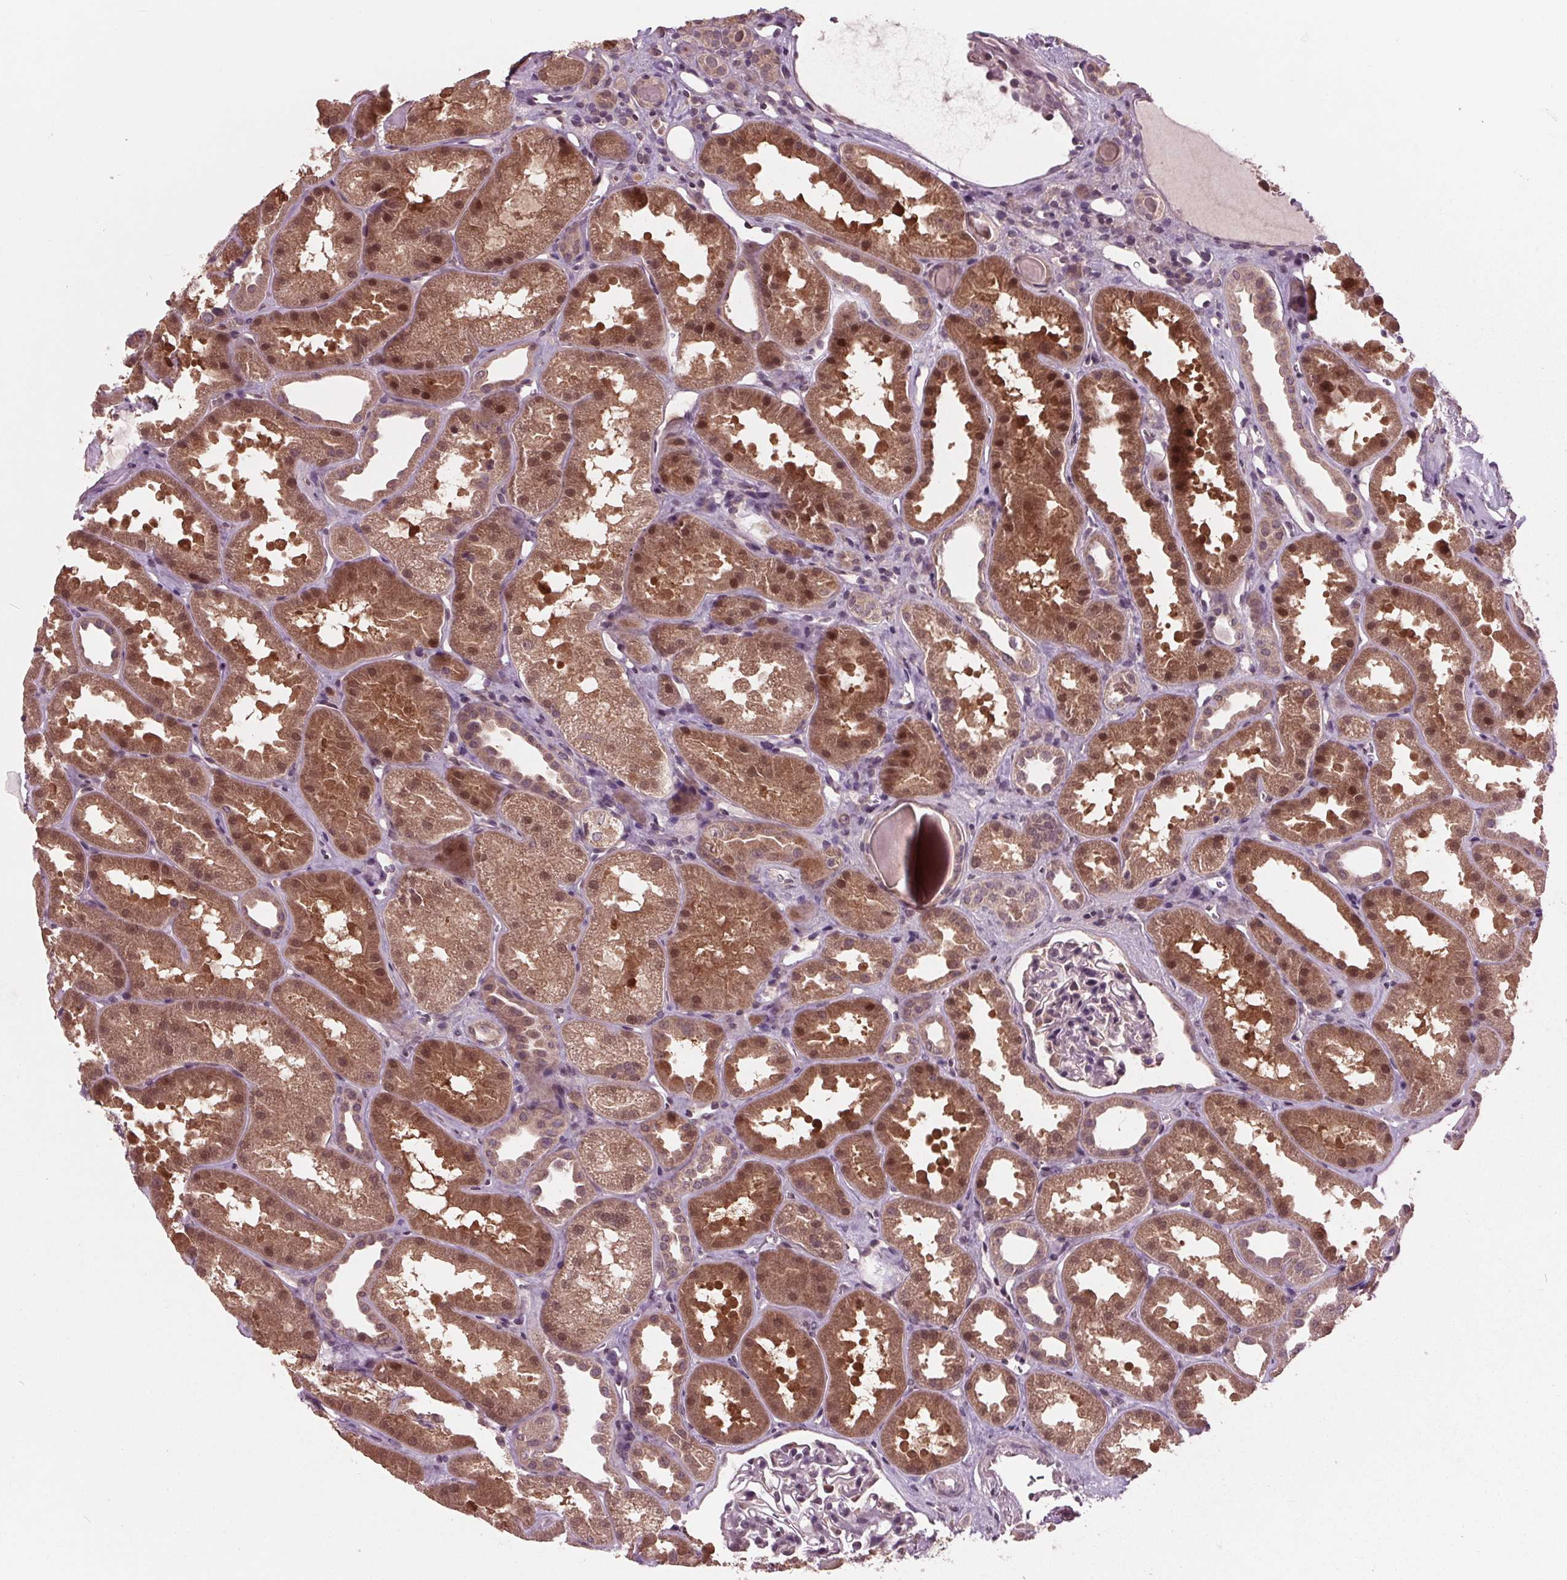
{"staining": {"intensity": "negative", "quantity": "none", "location": "none"}, "tissue": "kidney", "cell_type": "Cells in glomeruli", "image_type": "normal", "snomed": [{"axis": "morphology", "description": "Normal tissue, NOS"}, {"axis": "topography", "description": "Kidney"}], "caption": "High power microscopy photomicrograph of an immunohistochemistry (IHC) micrograph of unremarkable kidney, revealing no significant positivity in cells in glomeruli.", "gene": "MAPK8", "patient": {"sex": "male", "age": 61}}